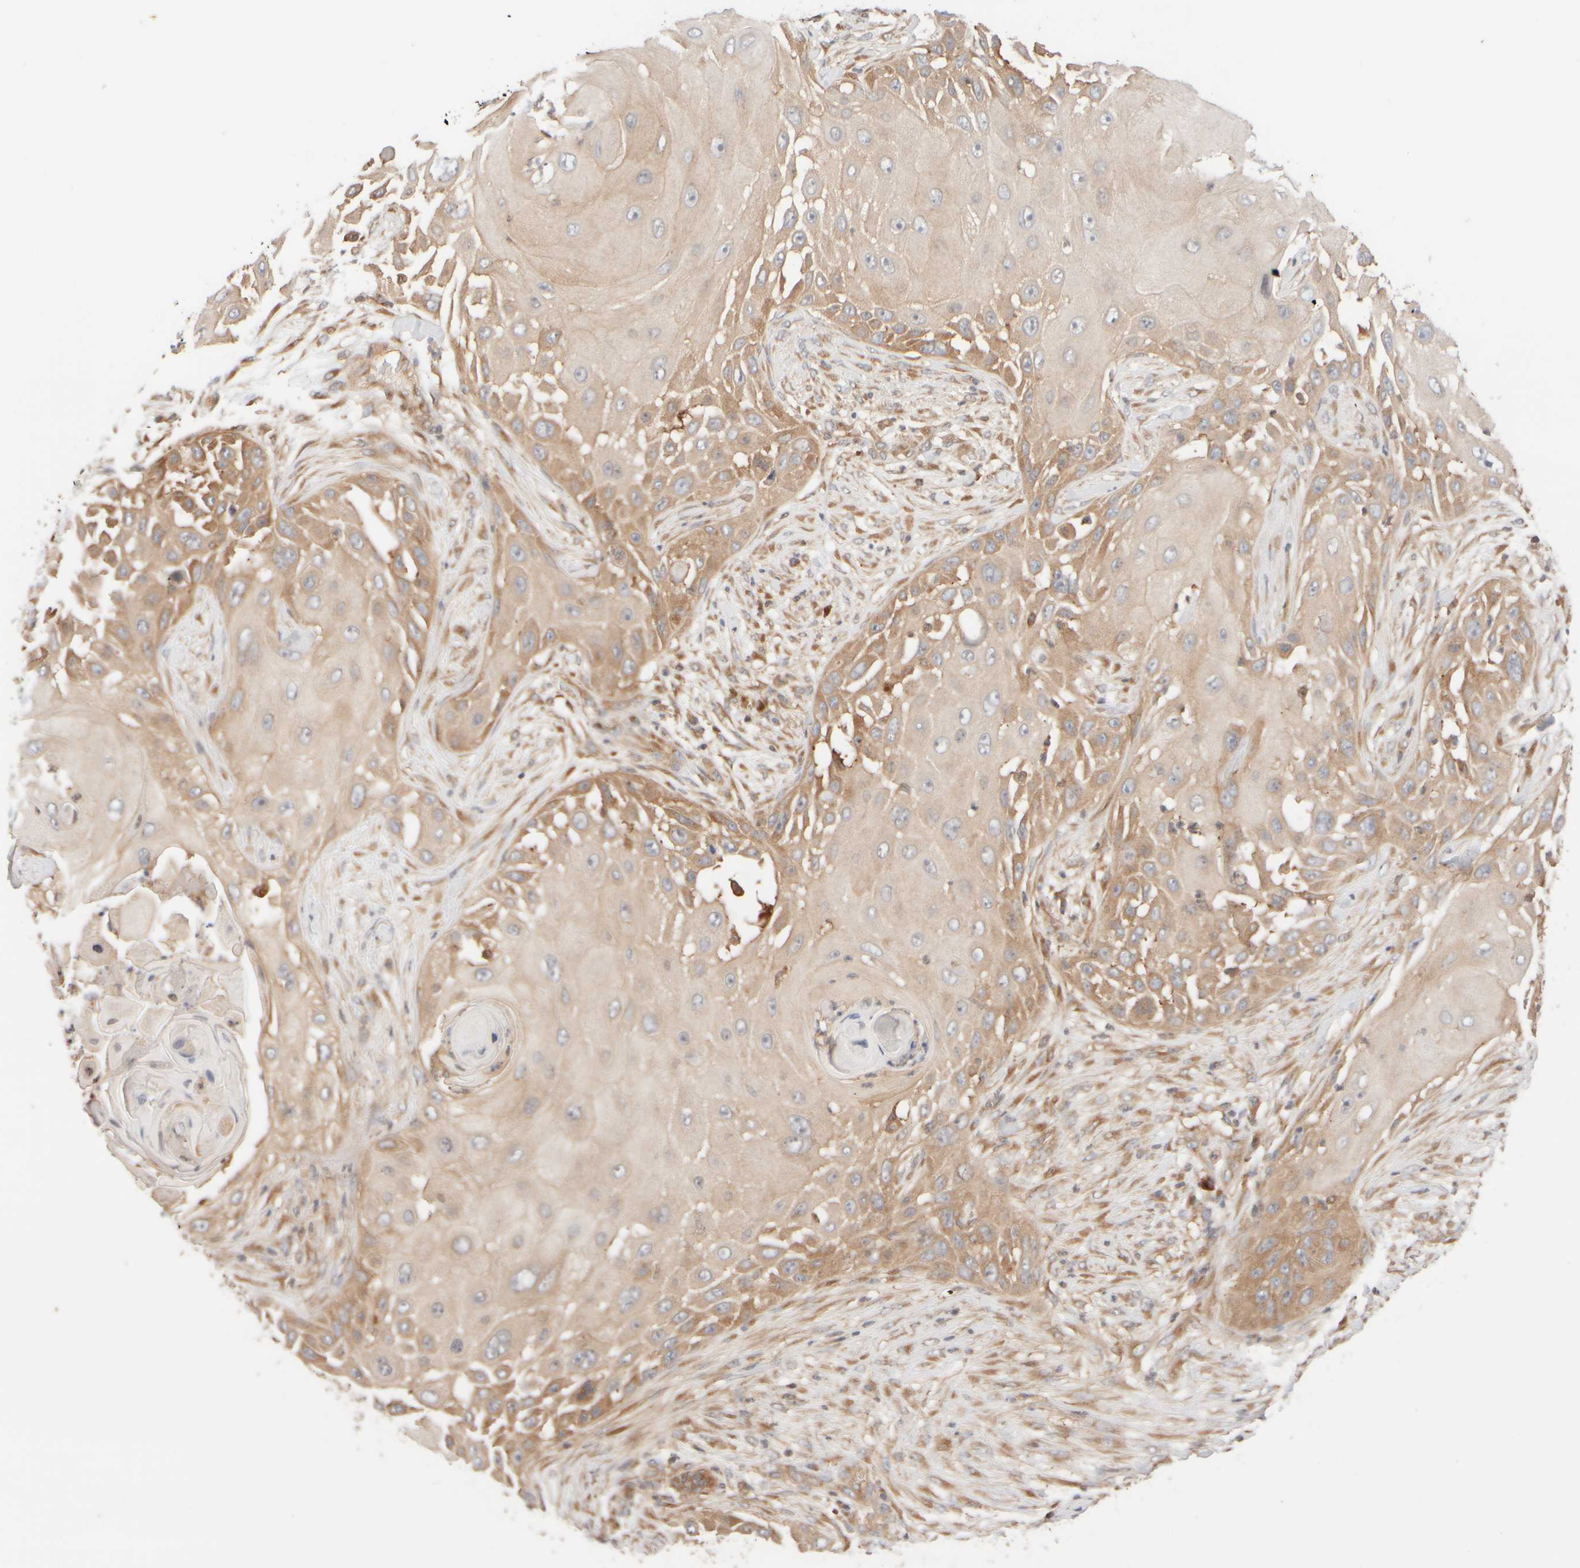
{"staining": {"intensity": "moderate", "quantity": "25%-75%", "location": "cytoplasmic/membranous"}, "tissue": "skin cancer", "cell_type": "Tumor cells", "image_type": "cancer", "snomed": [{"axis": "morphology", "description": "Squamous cell carcinoma, NOS"}, {"axis": "topography", "description": "Skin"}], "caption": "Immunohistochemistry image of neoplastic tissue: human skin cancer stained using IHC reveals medium levels of moderate protein expression localized specifically in the cytoplasmic/membranous of tumor cells, appearing as a cytoplasmic/membranous brown color.", "gene": "RABEP1", "patient": {"sex": "female", "age": 44}}